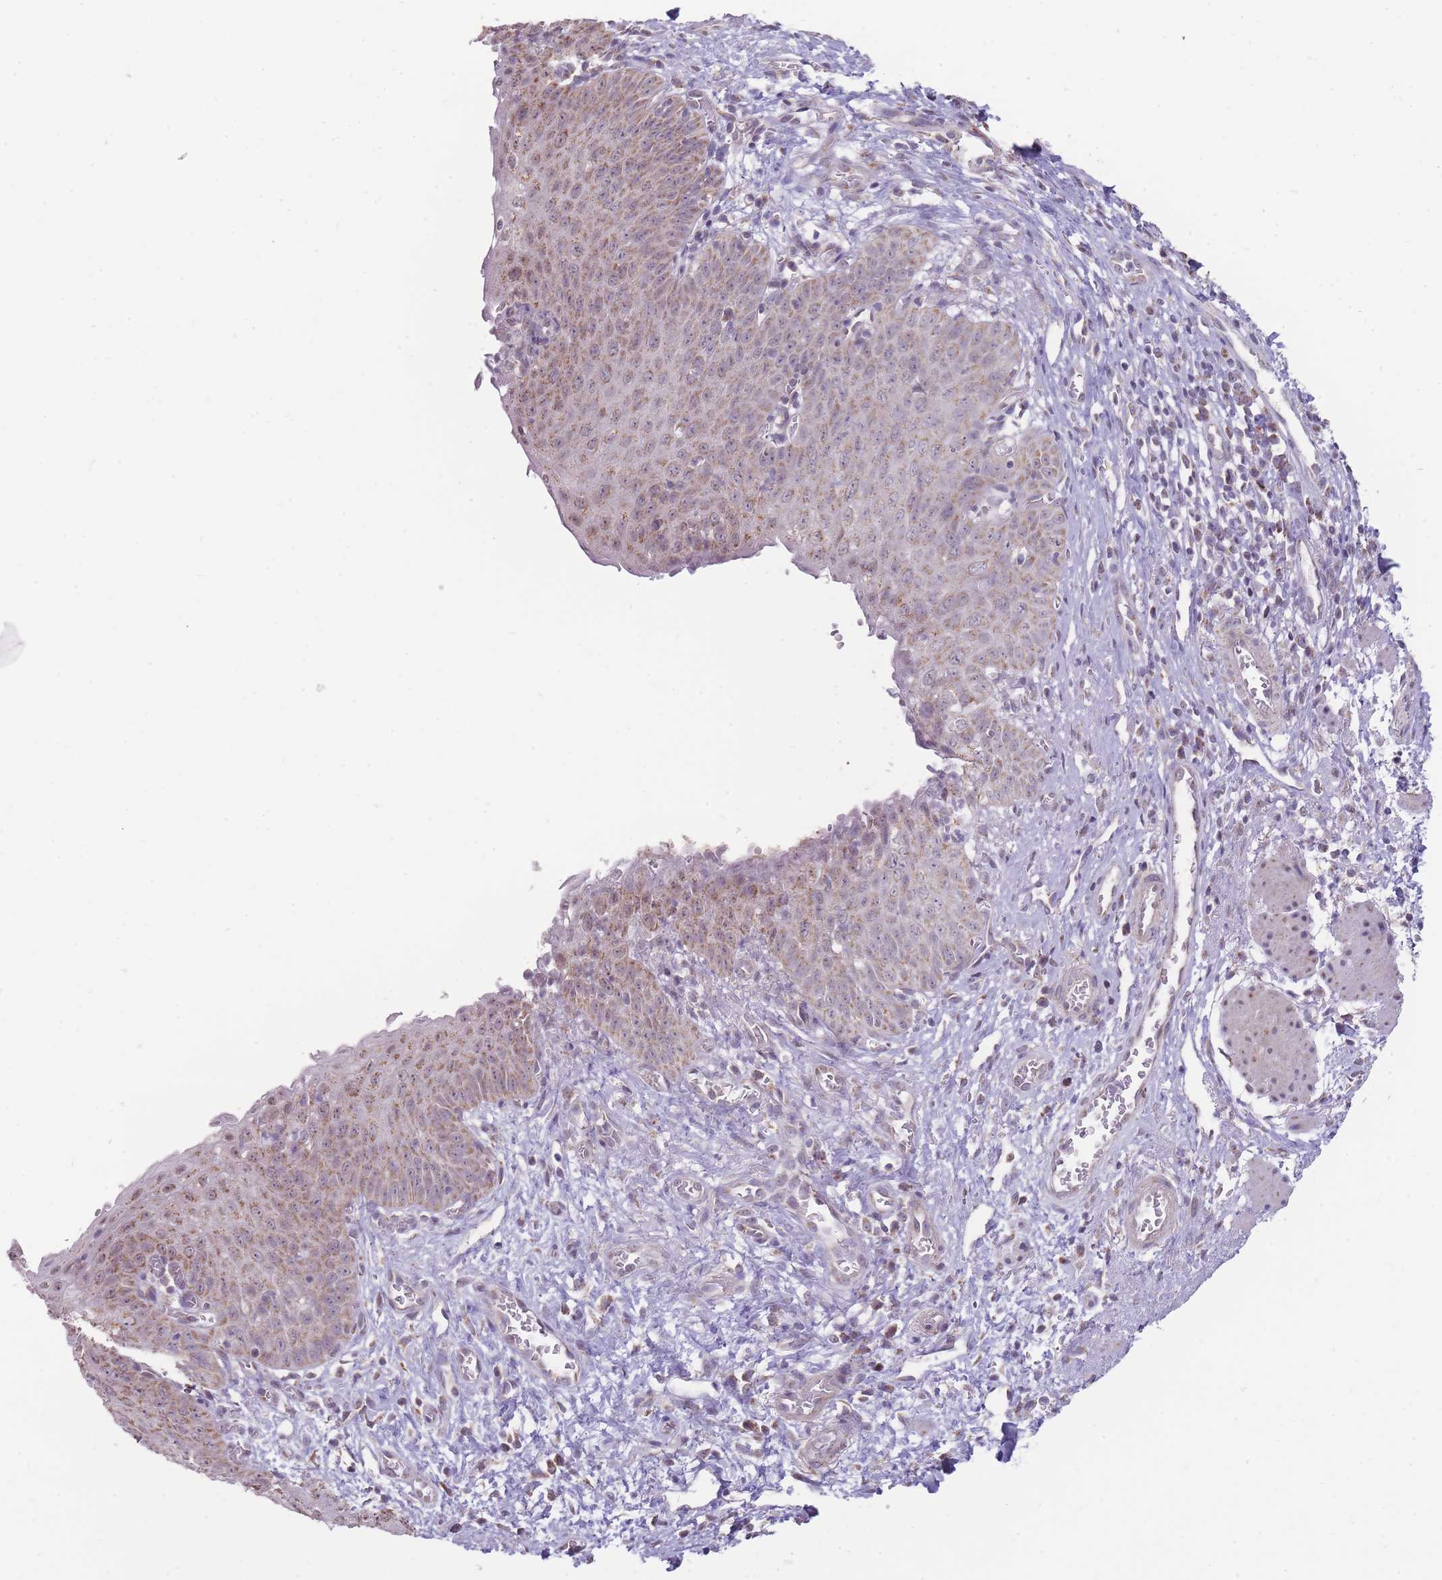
{"staining": {"intensity": "moderate", "quantity": "25%-75%", "location": "cytoplasmic/membranous"}, "tissue": "esophagus", "cell_type": "Squamous epithelial cells", "image_type": "normal", "snomed": [{"axis": "morphology", "description": "Normal tissue, NOS"}, {"axis": "topography", "description": "Esophagus"}], "caption": "Immunohistochemistry staining of benign esophagus, which shows medium levels of moderate cytoplasmic/membranous positivity in about 25%-75% of squamous epithelial cells indicating moderate cytoplasmic/membranous protein staining. The staining was performed using DAB (3,3'-diaminobenzidine) (brown) for protein detection and nuclei were counterstained in hematoxylin (blue).", "gene": "NELL1", "patient": {"sex": "male", "age": 71}}